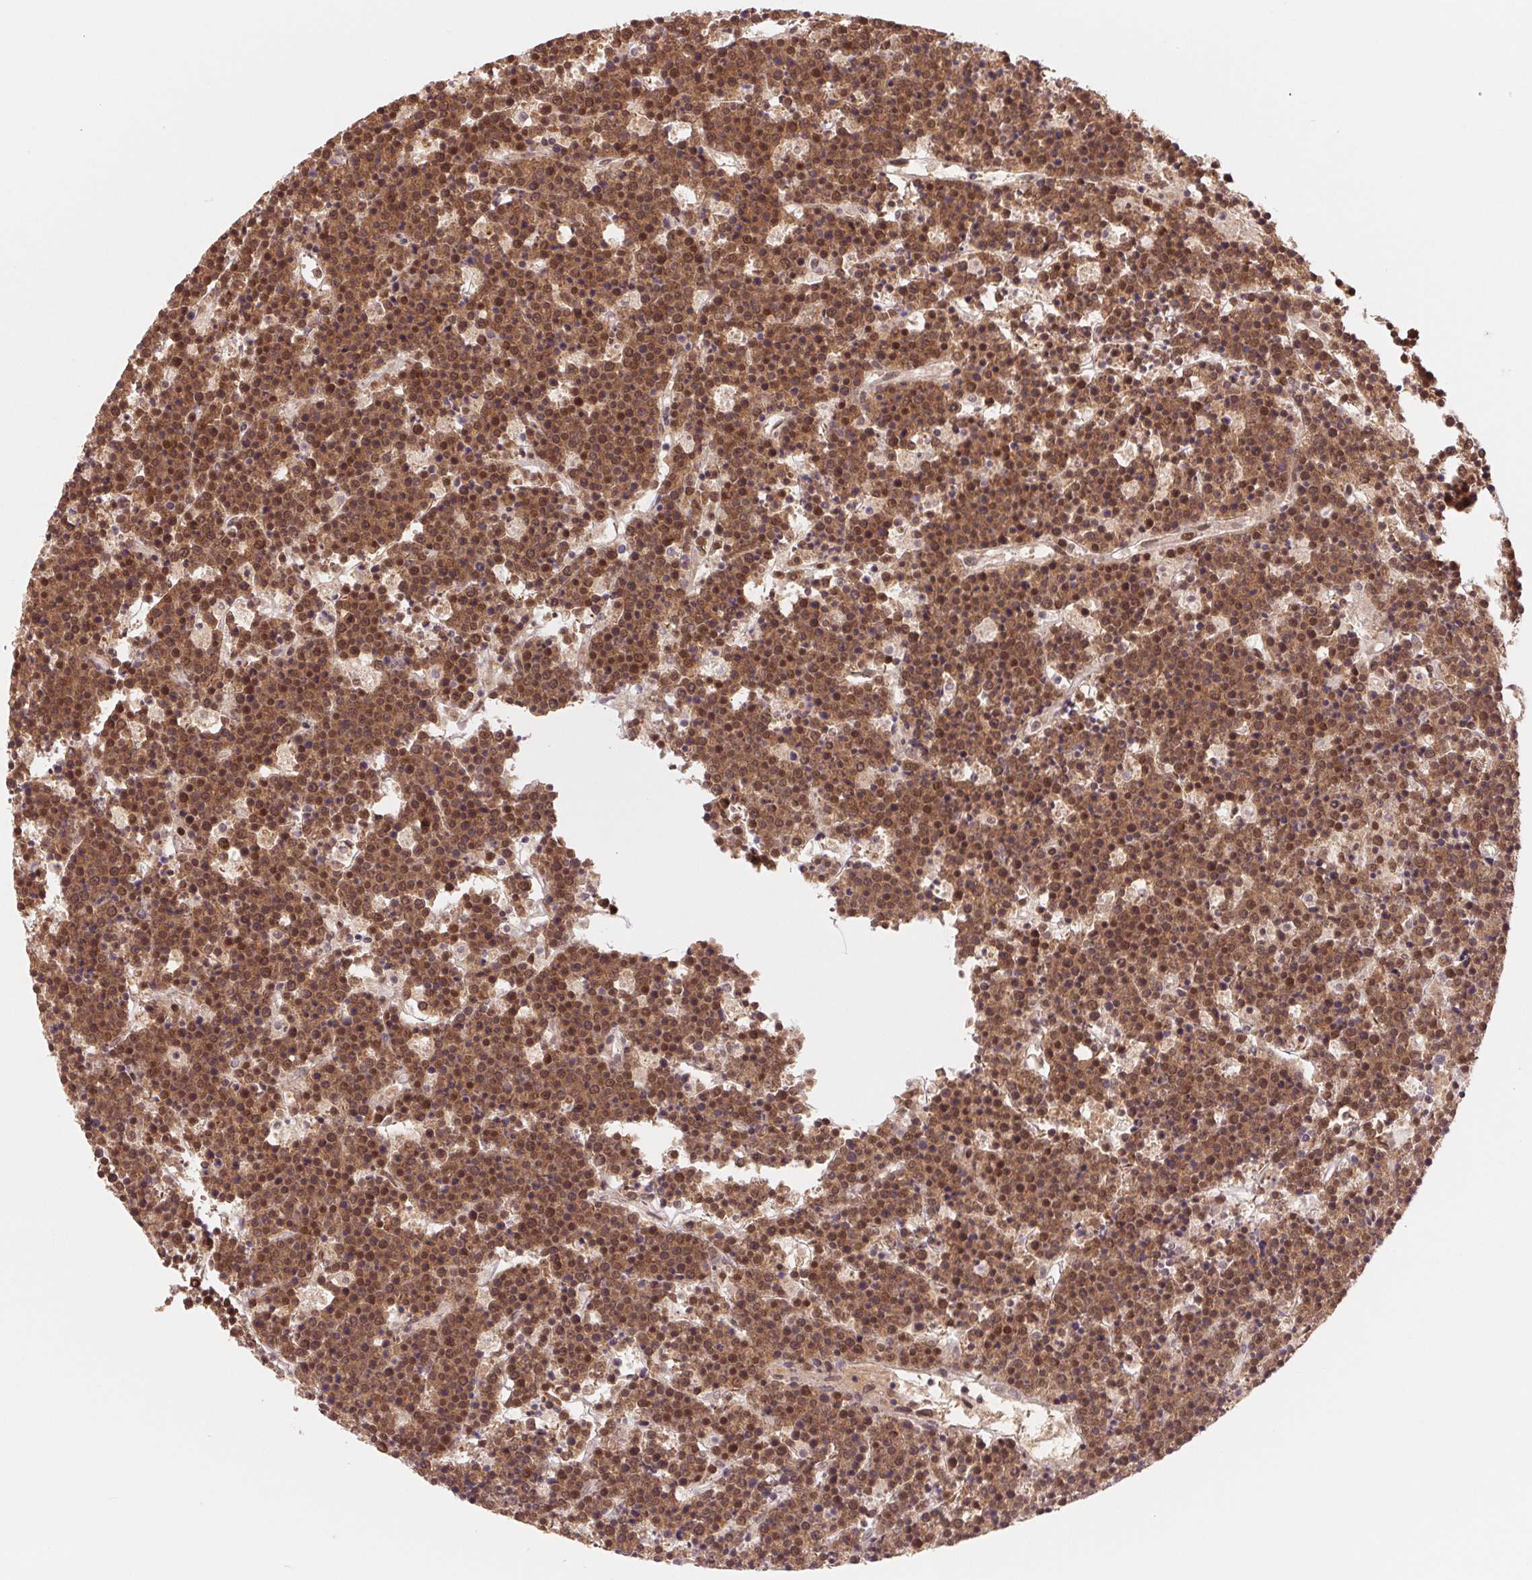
{"staining": {"intensity": "moderate", "quantity": ">75%", "location": "cytoplasmic/membranous,nuclear"}, "tissue": "lymphoma", "cell_type": "Tumor cells", "image_type": "cancer", "snomed": [{"axis": "morphology", "description": "Malignant lymphoma, non-Hodgkin's type, High grade"}, {"axis": "topography", "description": "Ovary"}], "caption": "Immunohistochemistry staining of high-grade malignant lymphoma, non-Hodgkin's type, which shows medium levels of moderate cytoplasmic/membranous and nuclear expression in about >75% of tumor cells indicating moderate cytoplasmic/membranous and nuclear protein positivity. The staining was performed using DAB (3,3'-diaminobenzidine) (brown) for protein detection and nuclei were counterstained in hematoxylin (blue).", "gene": "DNAJB6", "patient": {"sex": "female", "age": 56}}